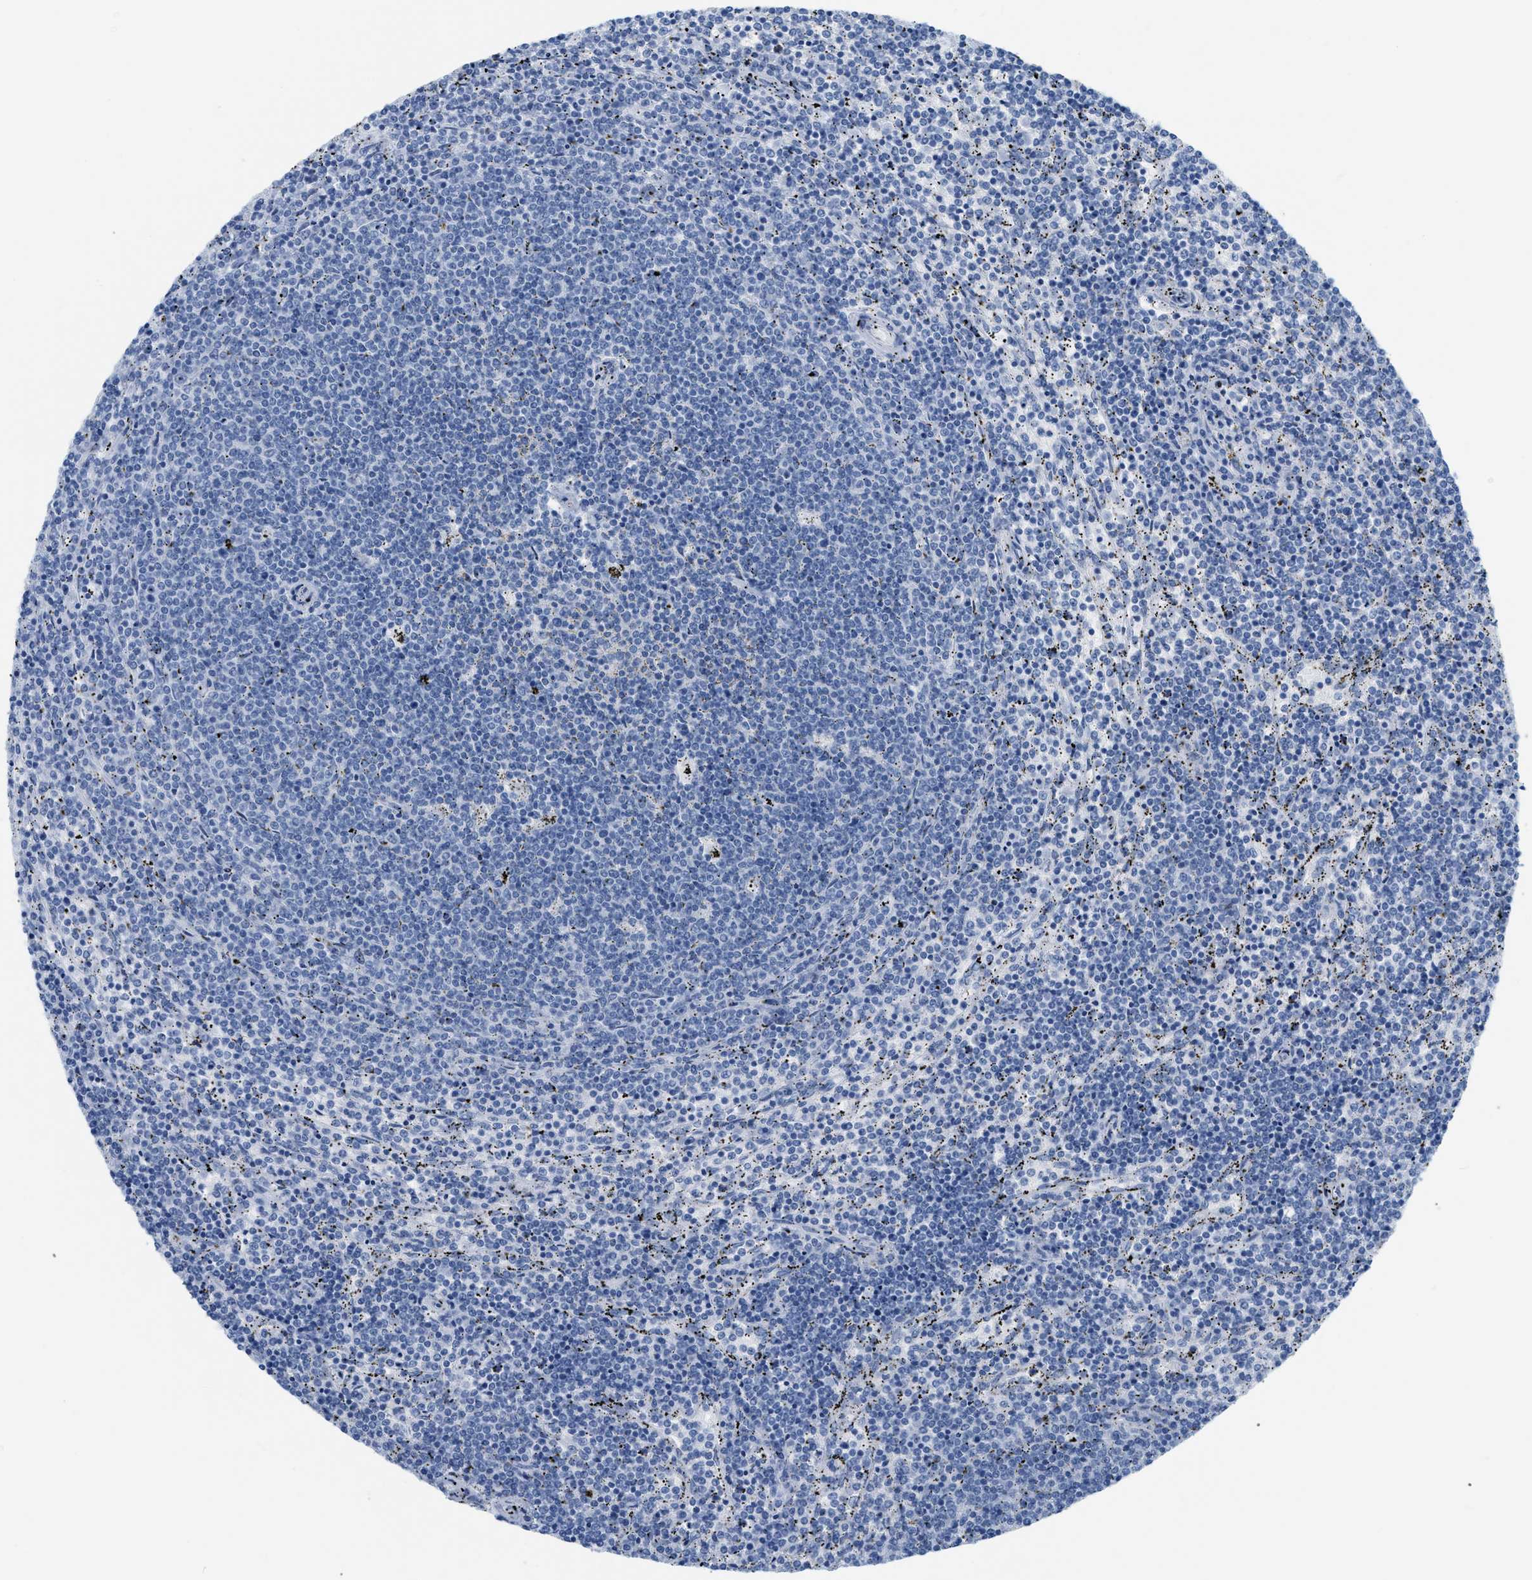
{"staining": {"intensity": "negative", "quantity": "none", "location": "none"}, "tissue": "lymphoma", "cell_type": "Tumor cells", "image_type": "cancer", "snomed": [{"axis": "morphology", "description": "Malignant lymphoma, non-Hodgkin's type, Low grade"}, {"axis": "topography", "description": "Spleen"}], "caption": "Histopathology image shows no significant protein staining in tumor cells of lymphoma. Nuclei are stained in blue.", "gene": "DES", "patient": {"sex": "female", "age": 50}}